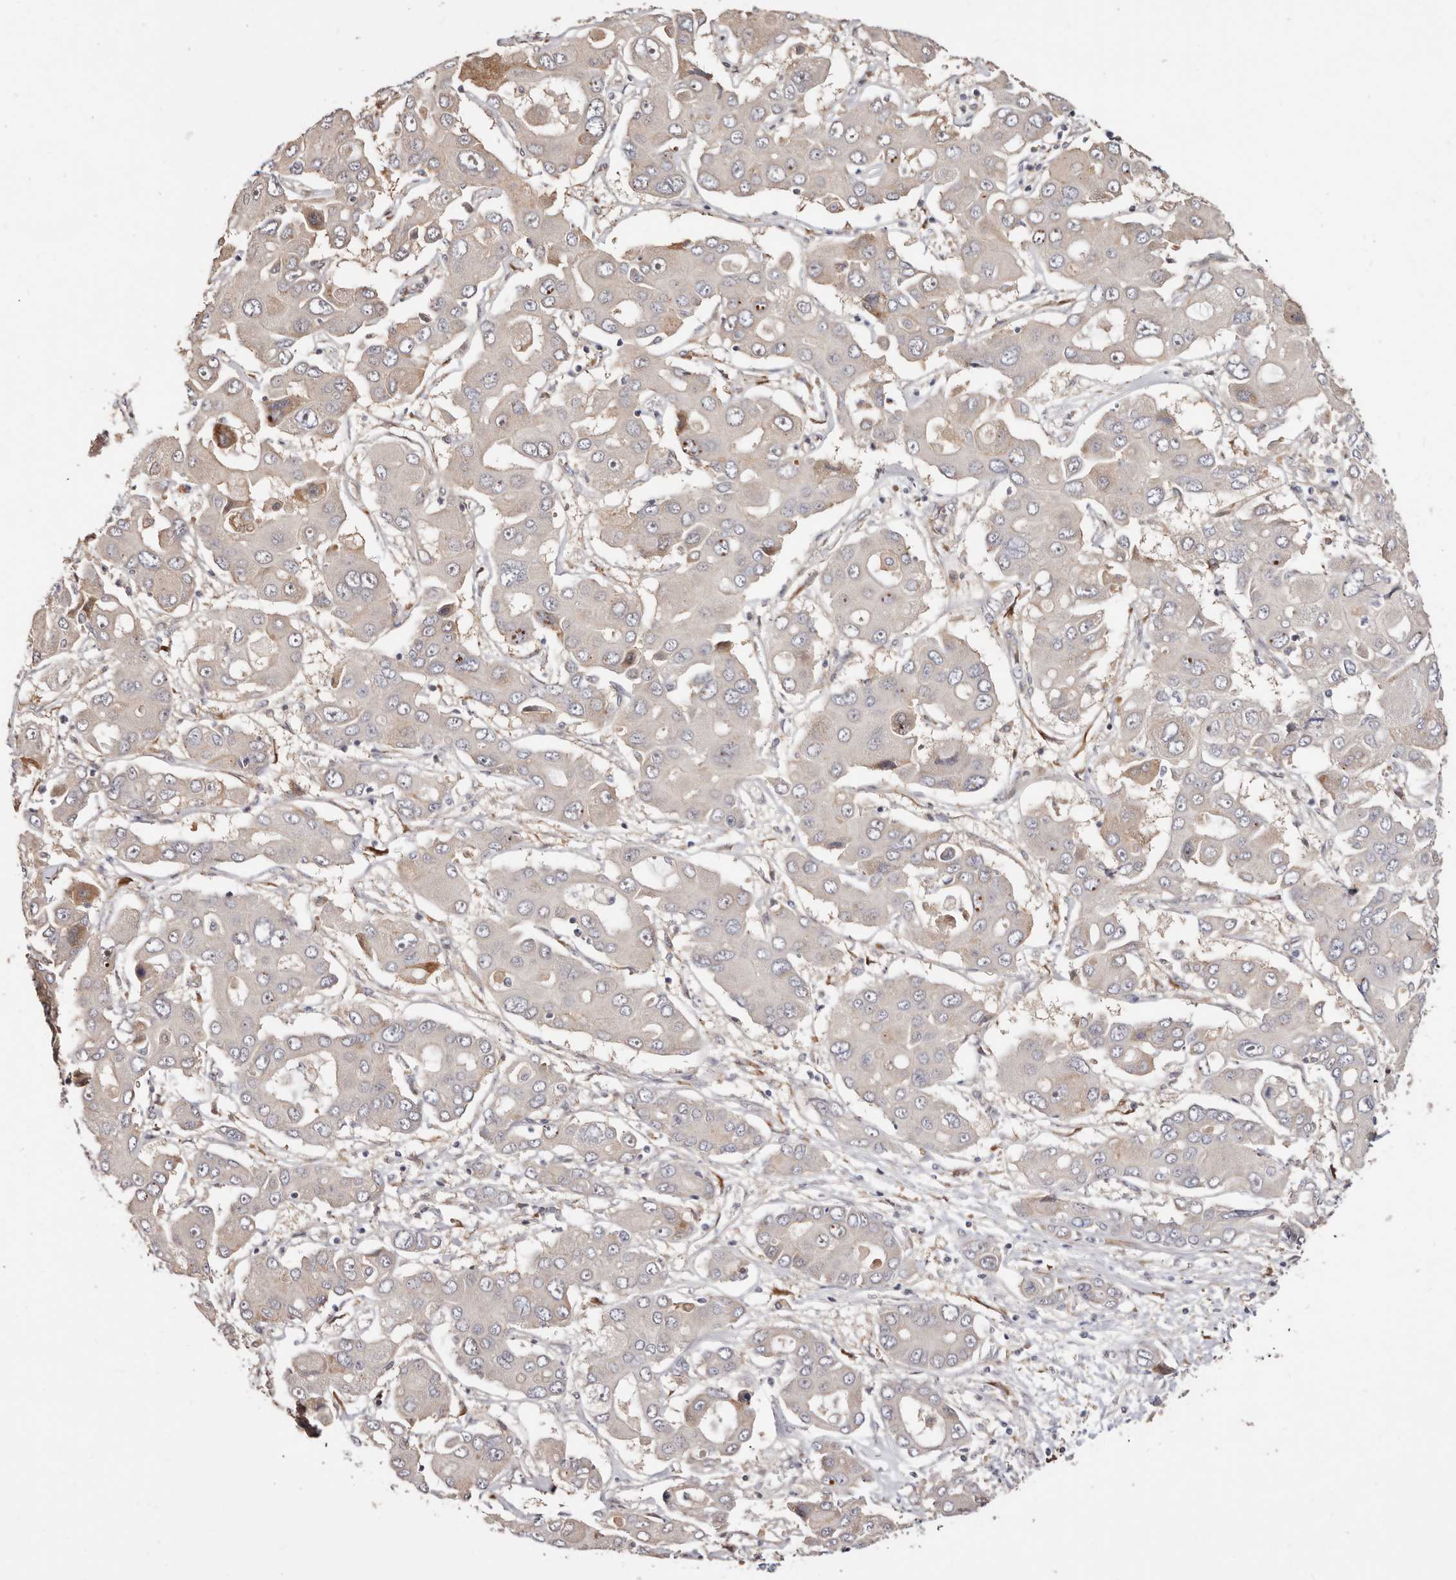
{"staining": {"intensity": "negative", "quantity": "none", "location": "none"}, "tissue": "liver cancer", "cell_type": "Tumor cells", "image_type": "cancer", "snomed": [{"axis": "morphology", "description": "Cholangiocarcinoma"}, {"axis": "topography", "description": "Liver"}], "caption": "High magnification brightfield microscopy of liver cancer (cholangiocarcinoma) stained with DAB (3,3'-diaminobenzidine) (brown) and counterstained with hematoxylin (blue): tumor cells show no significant expression.", "gene": "TRIP13", "patient": {"sex": "male", "age": 67}}